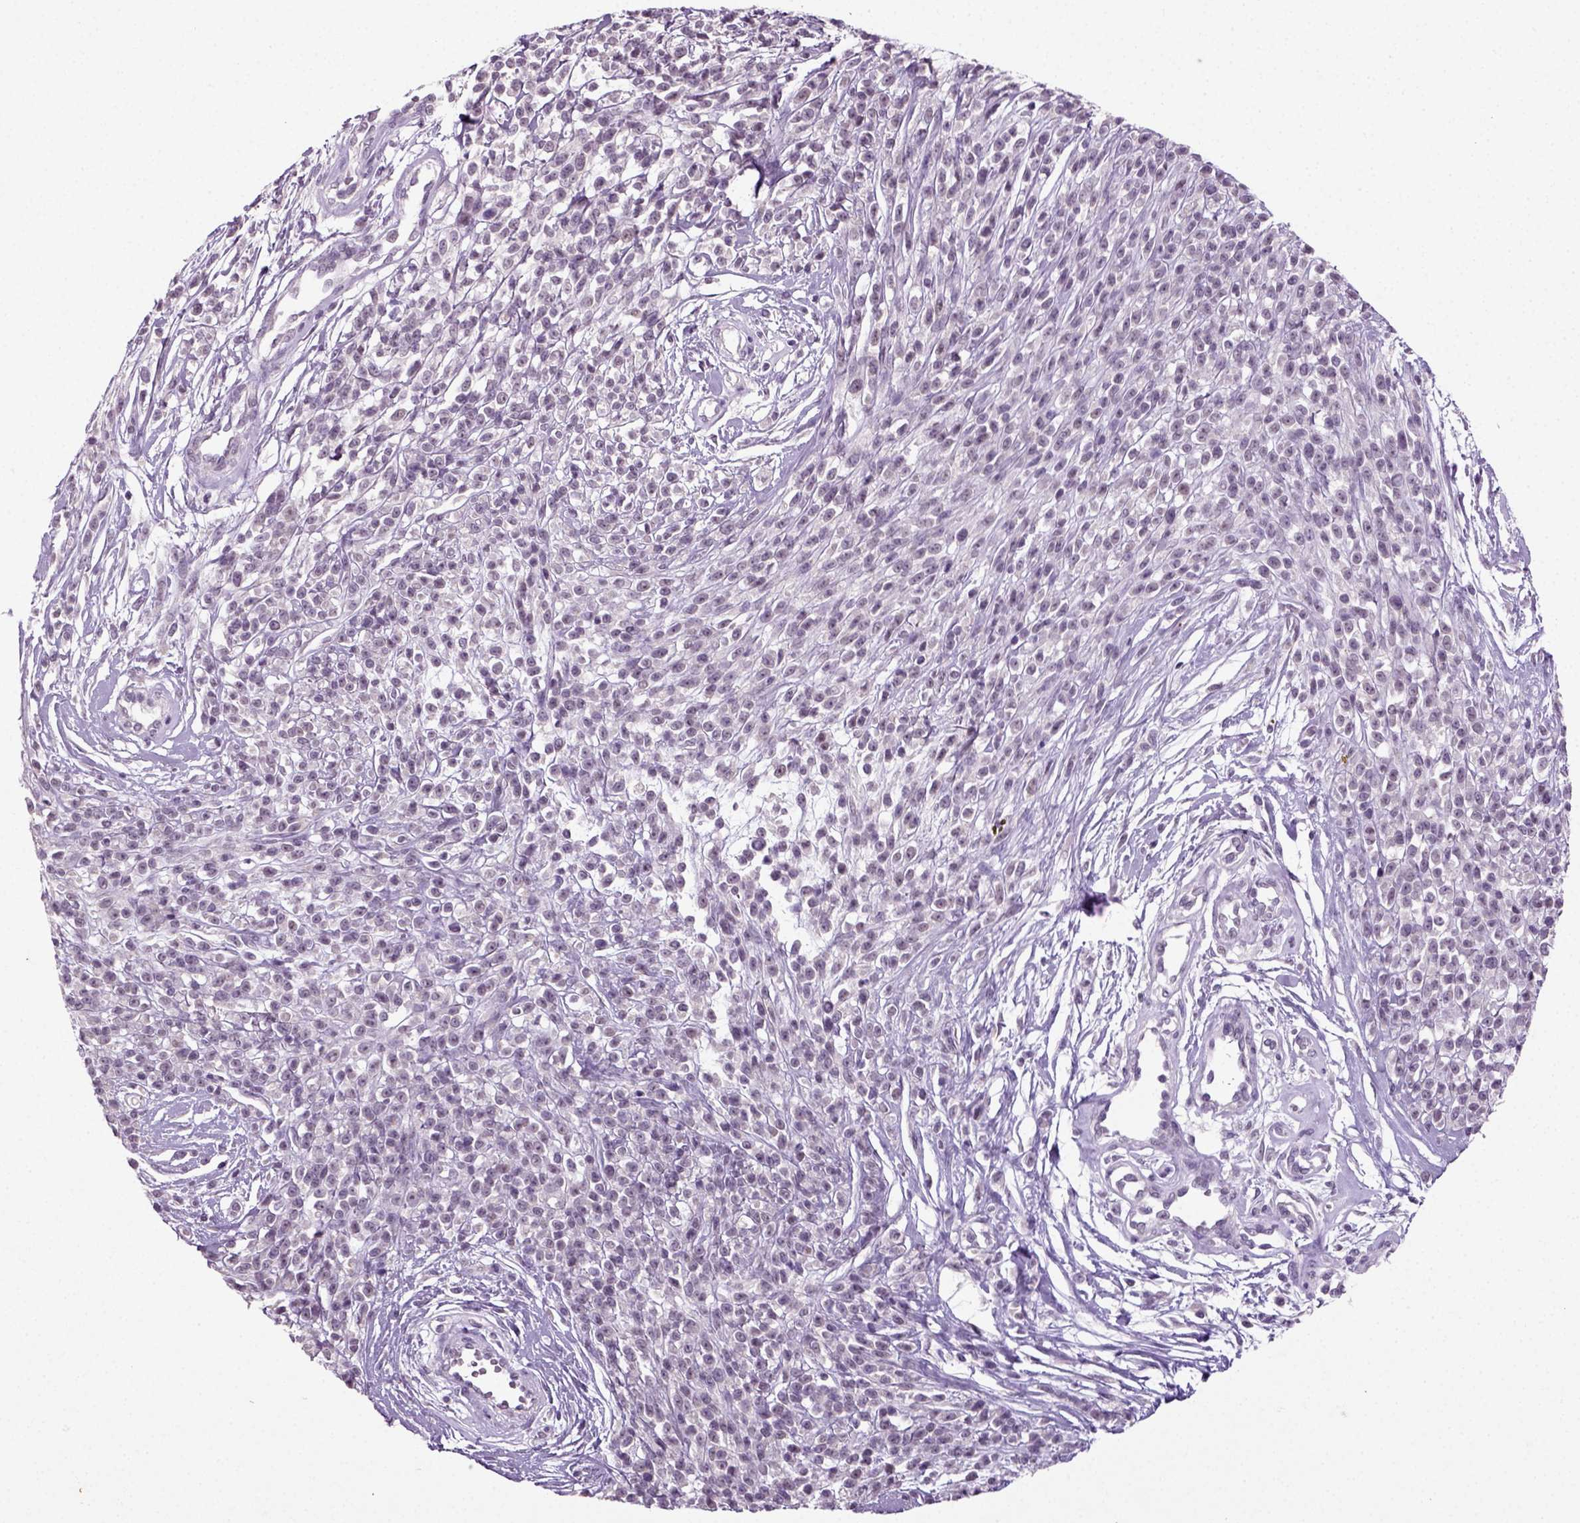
{"staining": {"intensity": "weak", "quantity": "<25%", "location": "nuclear"}, "tissue": "melanoma", "cell_type": "Tumor cells", "image_type": "cancer", "snomed": [{"axis": "morphology", "description": "Malignant melanoma, NOS"}, {"axis": "topography", "description": "Skin"}, {"axis": "topography", "description": "Skin of trunk"}], "caption": "Tumor cells show no significant staining in melanoma.", "gene": "SYNGAP1", "patient": {"sex": "male", "age": 74}}